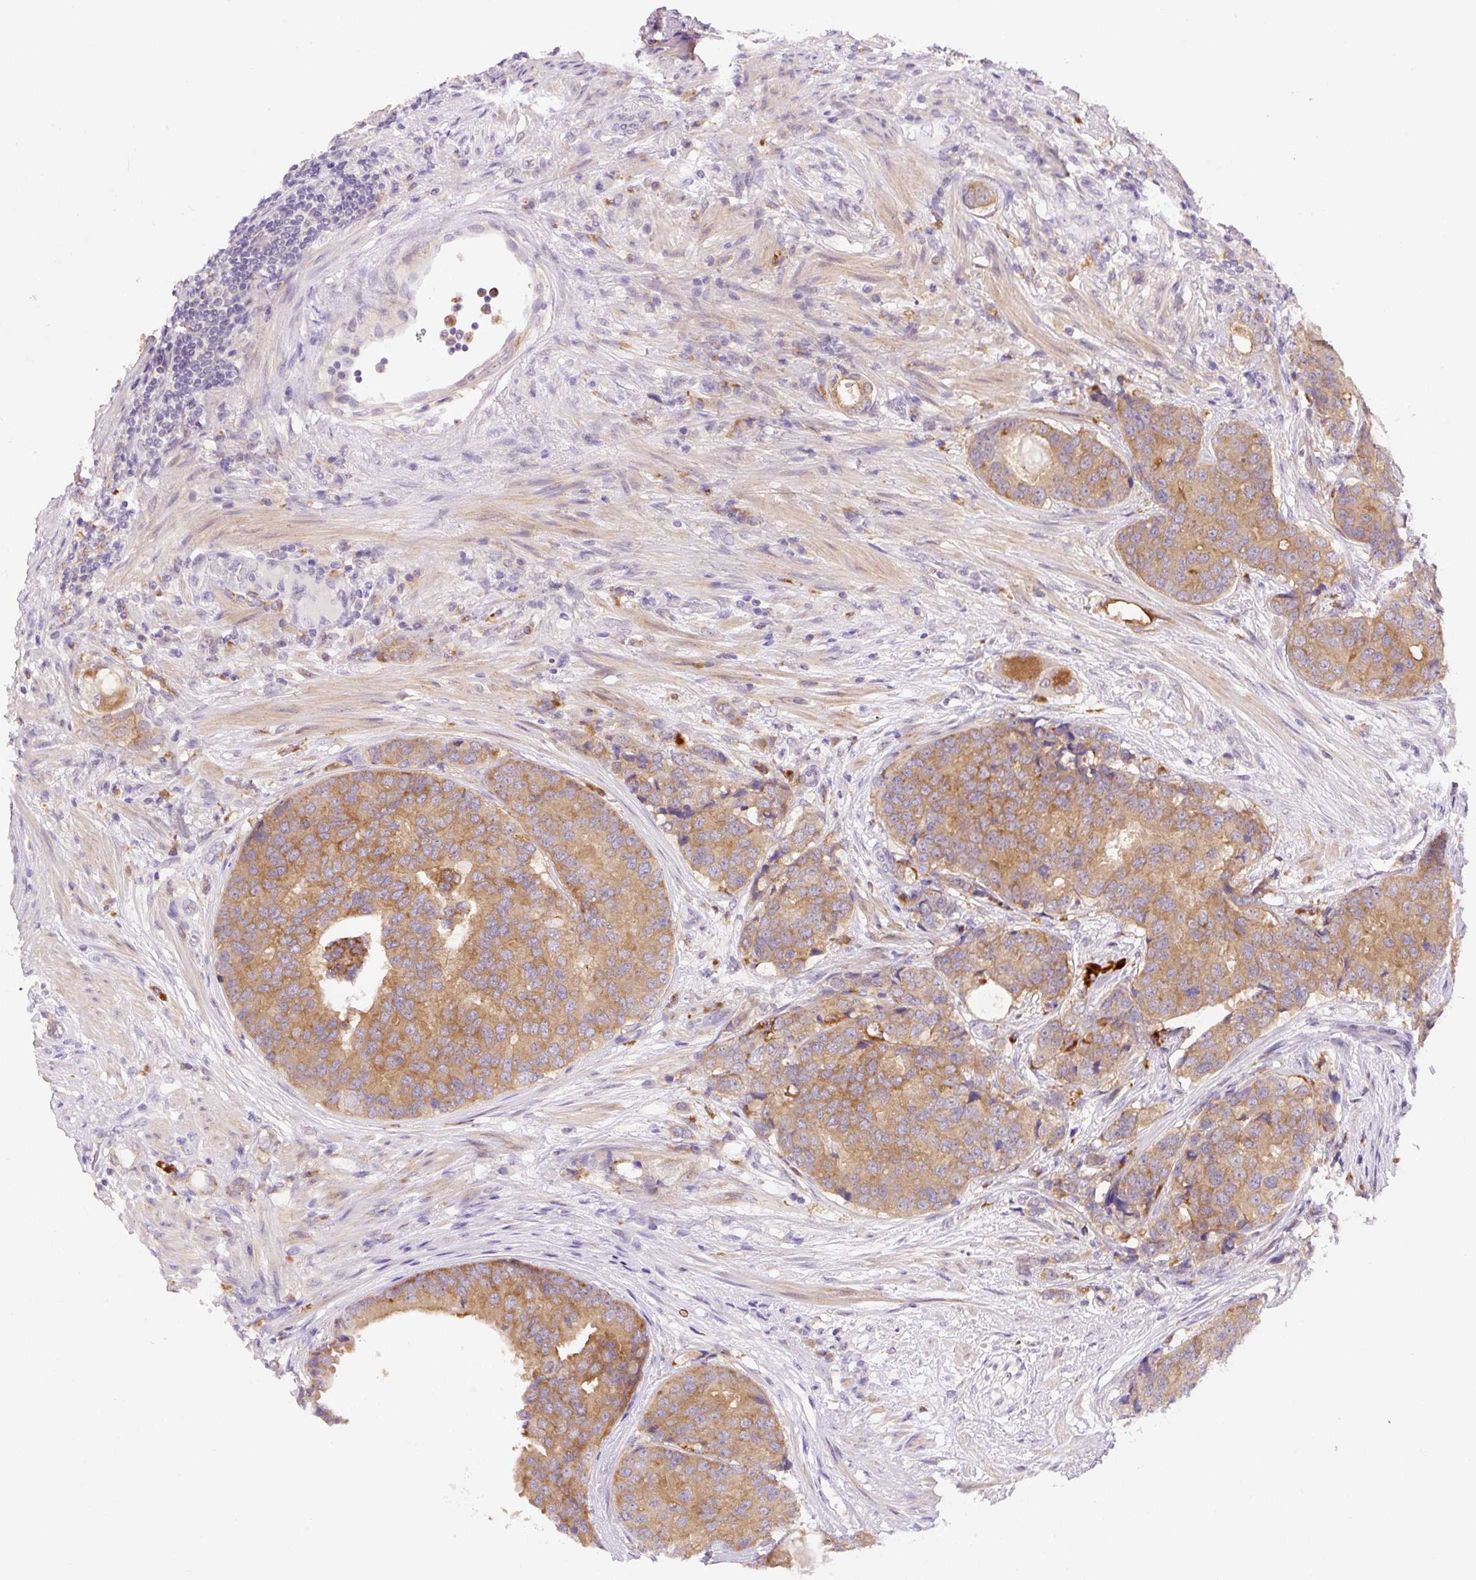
{"staining": {"intensity": "moderate", "quantity": ">75%", "location": "cytoplasmic/membranous"}, "tissue": "prostate cancer", "cell_type": "Tumor cells", "image_type": "cancer", "snomed": [{"axis": "morphology", "description": "Adenocarcinoma, High grade"}, {"axis": "topography", "description": "Prostate"}], "caption": "This is a micrograph of IHC staining of prostate cancer (high-grade adenocarcinoma), which shows moderate positivity in the cytoplasmic/membranous of tumor cells.", "gene": "CEBPZOS", "patient": {"sex": "male", "age": 68}}